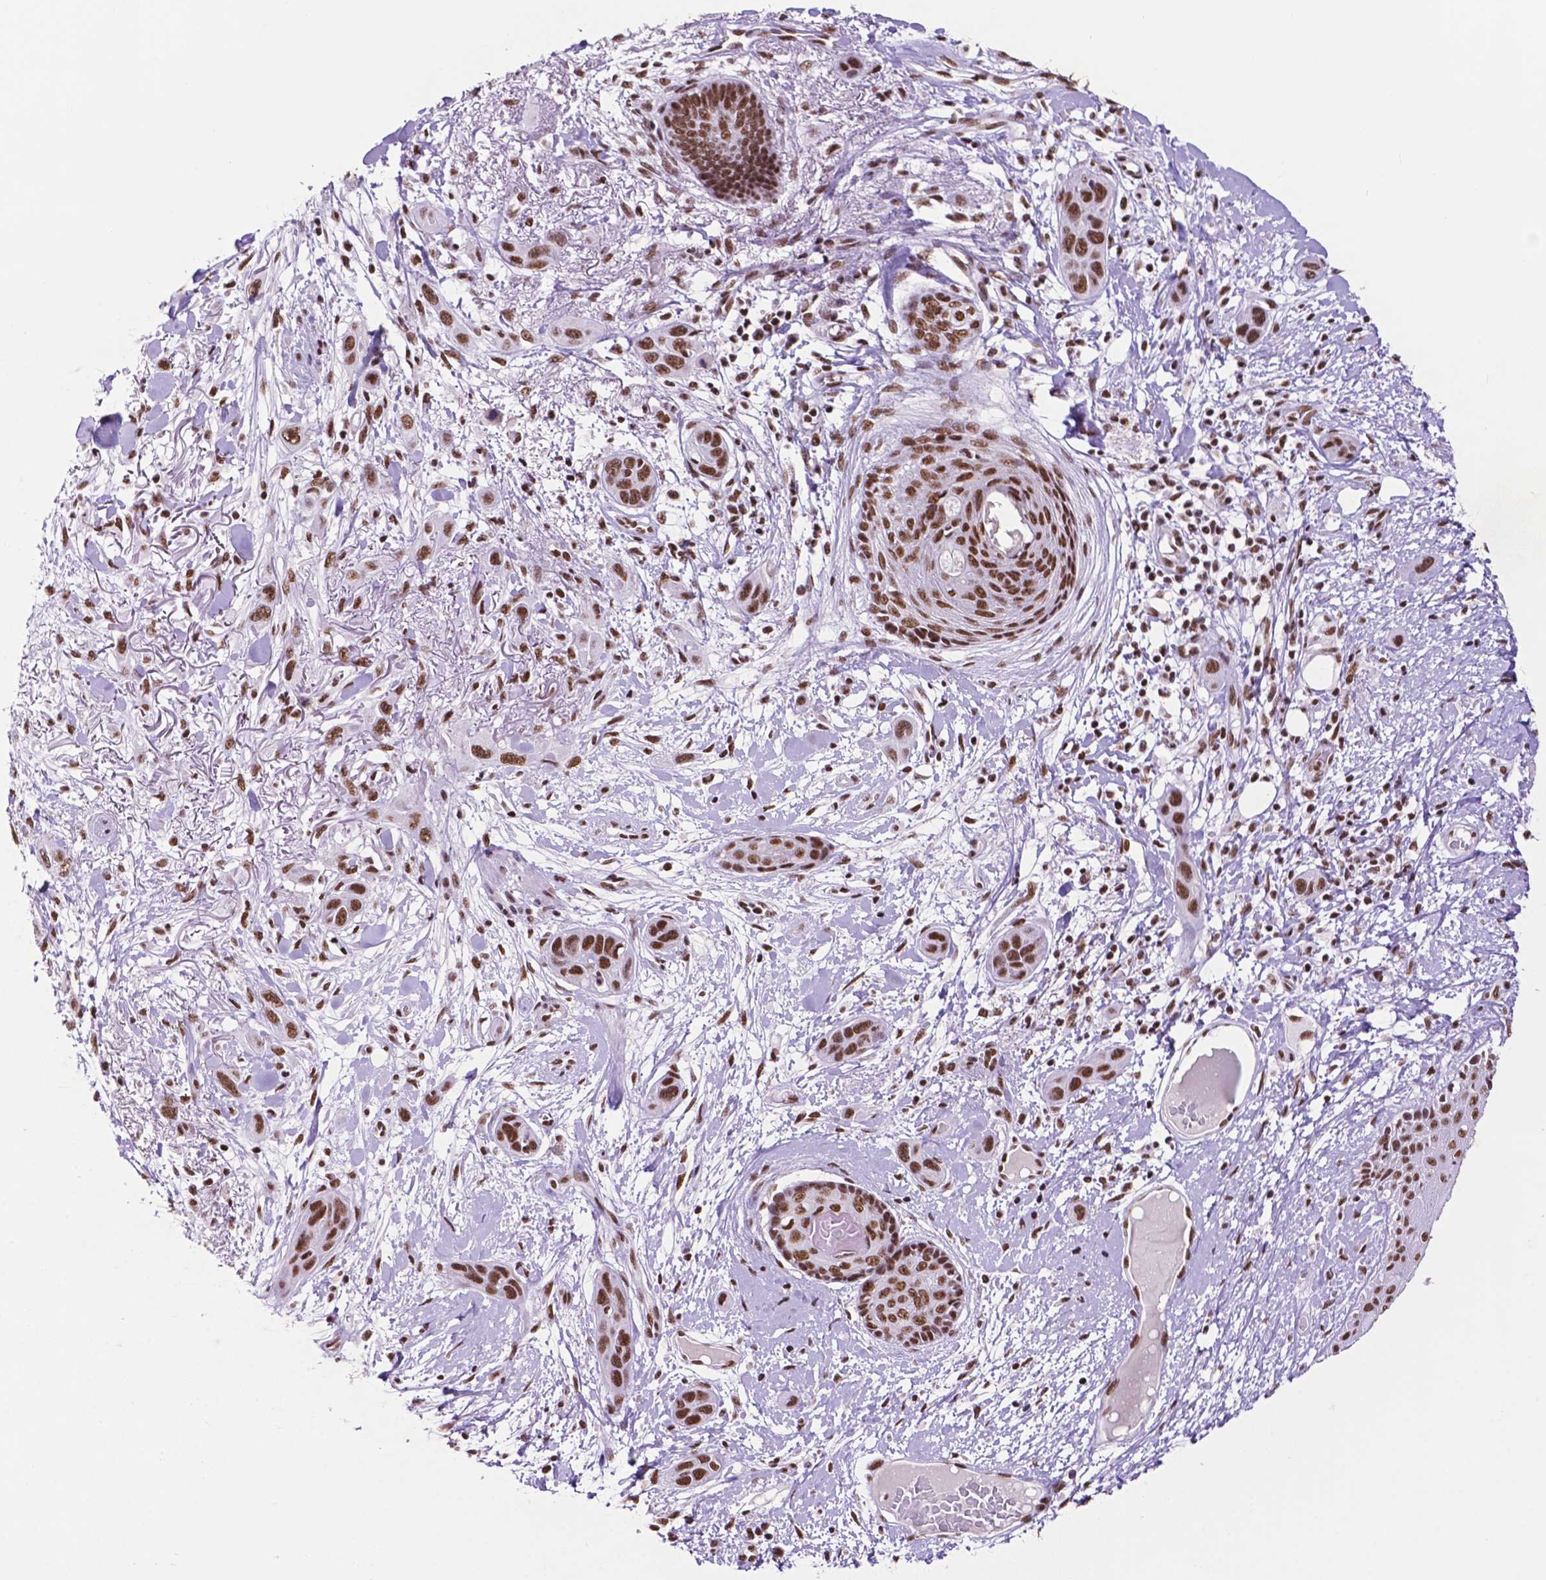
{"staining": {"intensity": "strong", "quantity": ">75%", "location": "nuclear"}, "tissue": "skin cancer", "cell_type": "Tumor cells", "image_type": "cancer", "snomed": [{"axis": "morphology", "description": "Squamous cell carcinoma, NOS"}, {"axis": "topography", "description": "Skin"}], "caption": "A high-resolution image shows immunohistochemistry (IHC) staining of skin squamous cell carcinoma, which shows strong nuclear staining in approximately >75% of tumor cells.", "gene": "CCAR2", "patient": {"sex": "male", "age": 79}}